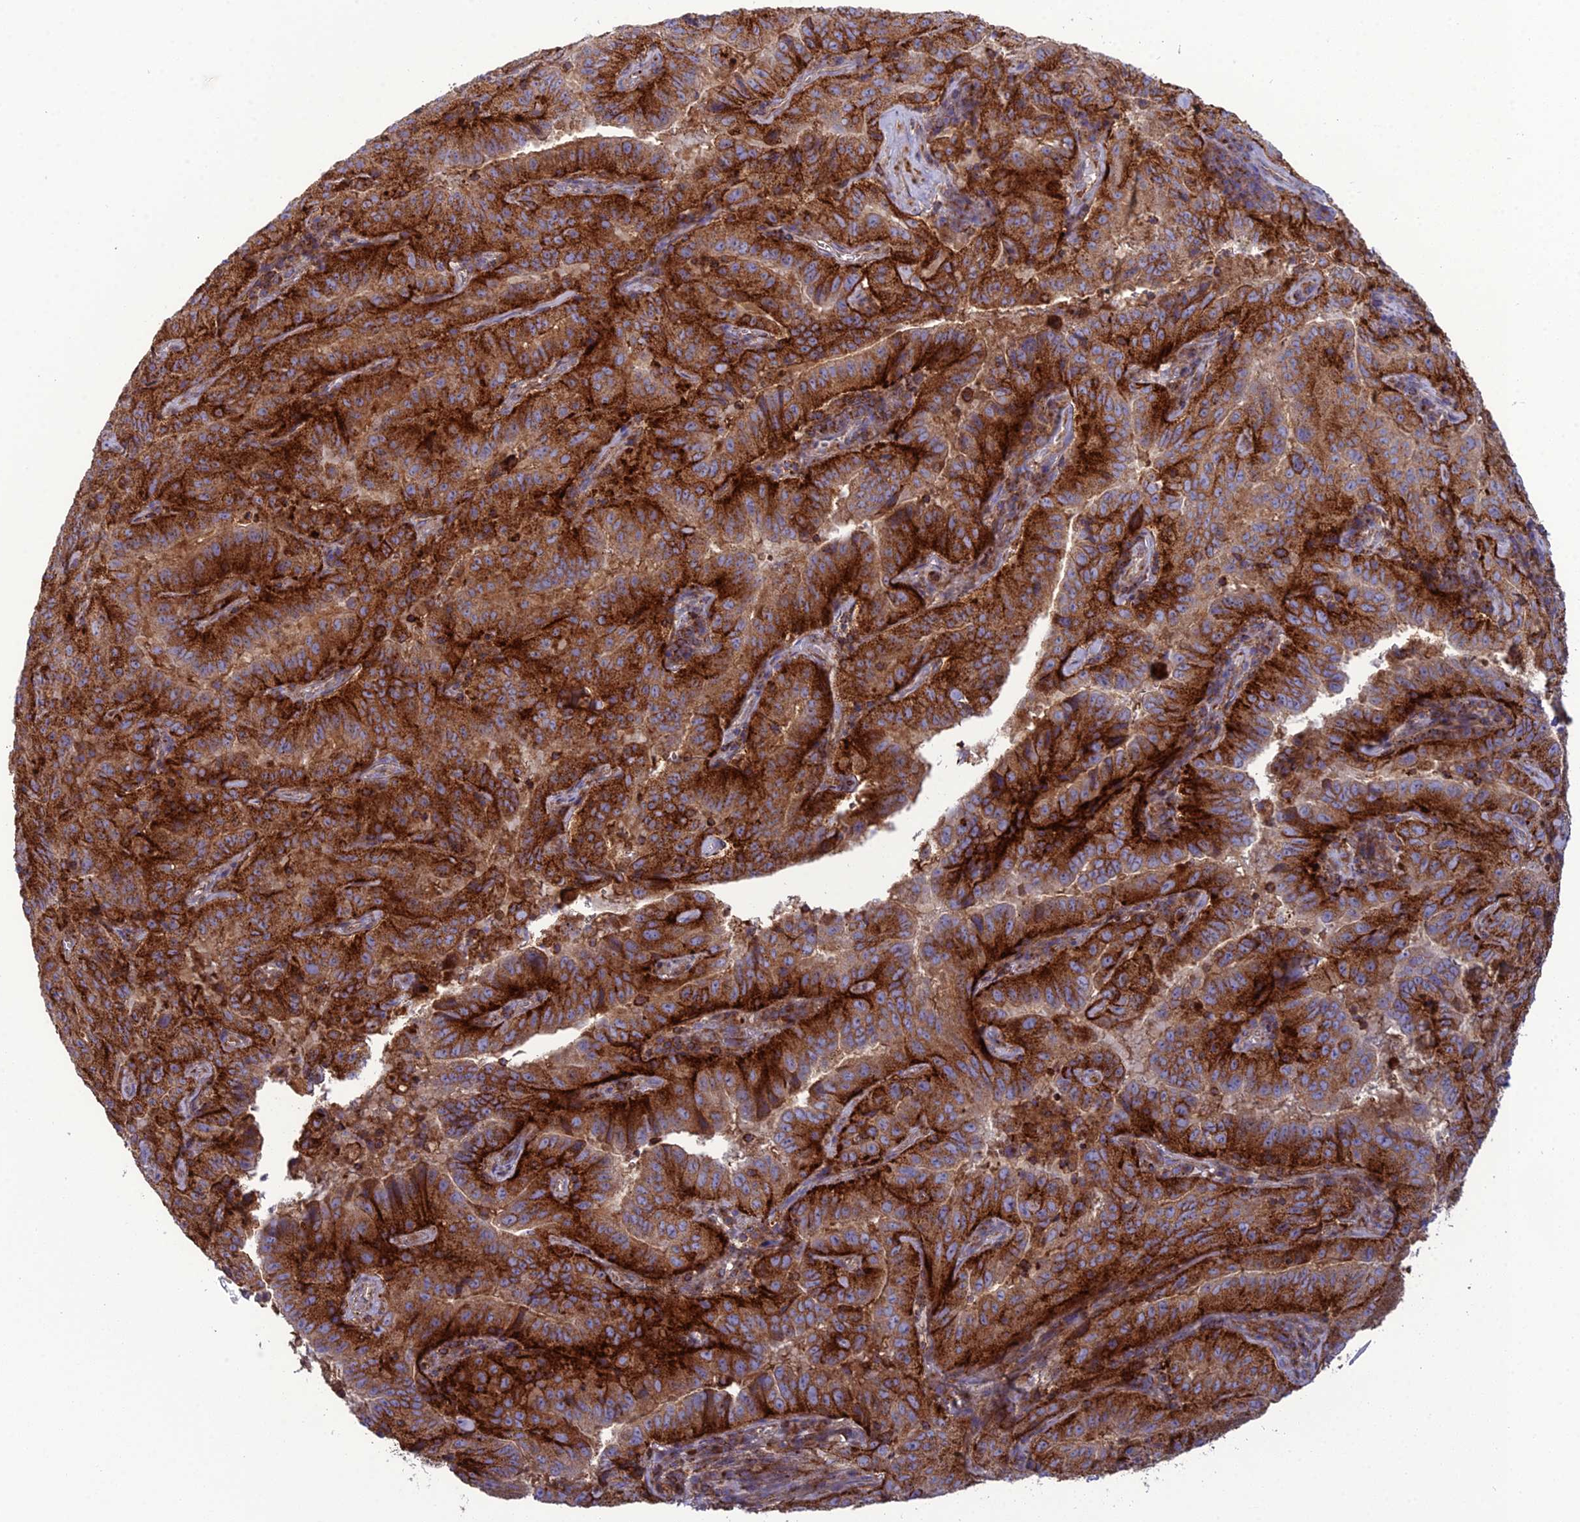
{"staining": {"intensity": "strong", "quantity": ">75%", "location": "cytoplasmic/membranous"}, "tissue": "pancreatic cancer", "cell_type": "Tumor cells", "image_type": "cancer", "snomed": [{"axis": "morphology", "description": "Adenocarcinoma, NOS"}, {"axis": "topography", "description": "Pancreas"}], "caption": "Protein expression analysis of pancreatic cancer (adenocarcinoma) displays strong cytoplasmic/membranous expression in approximately >75% of tumor cells. The staining is performed using DAB brown chromogen to label protein expression. The nuclei are counter-stained blue using hematoxylin.", "gene": "LNPEP", "patient": {"sex": "male", "age": 63}}